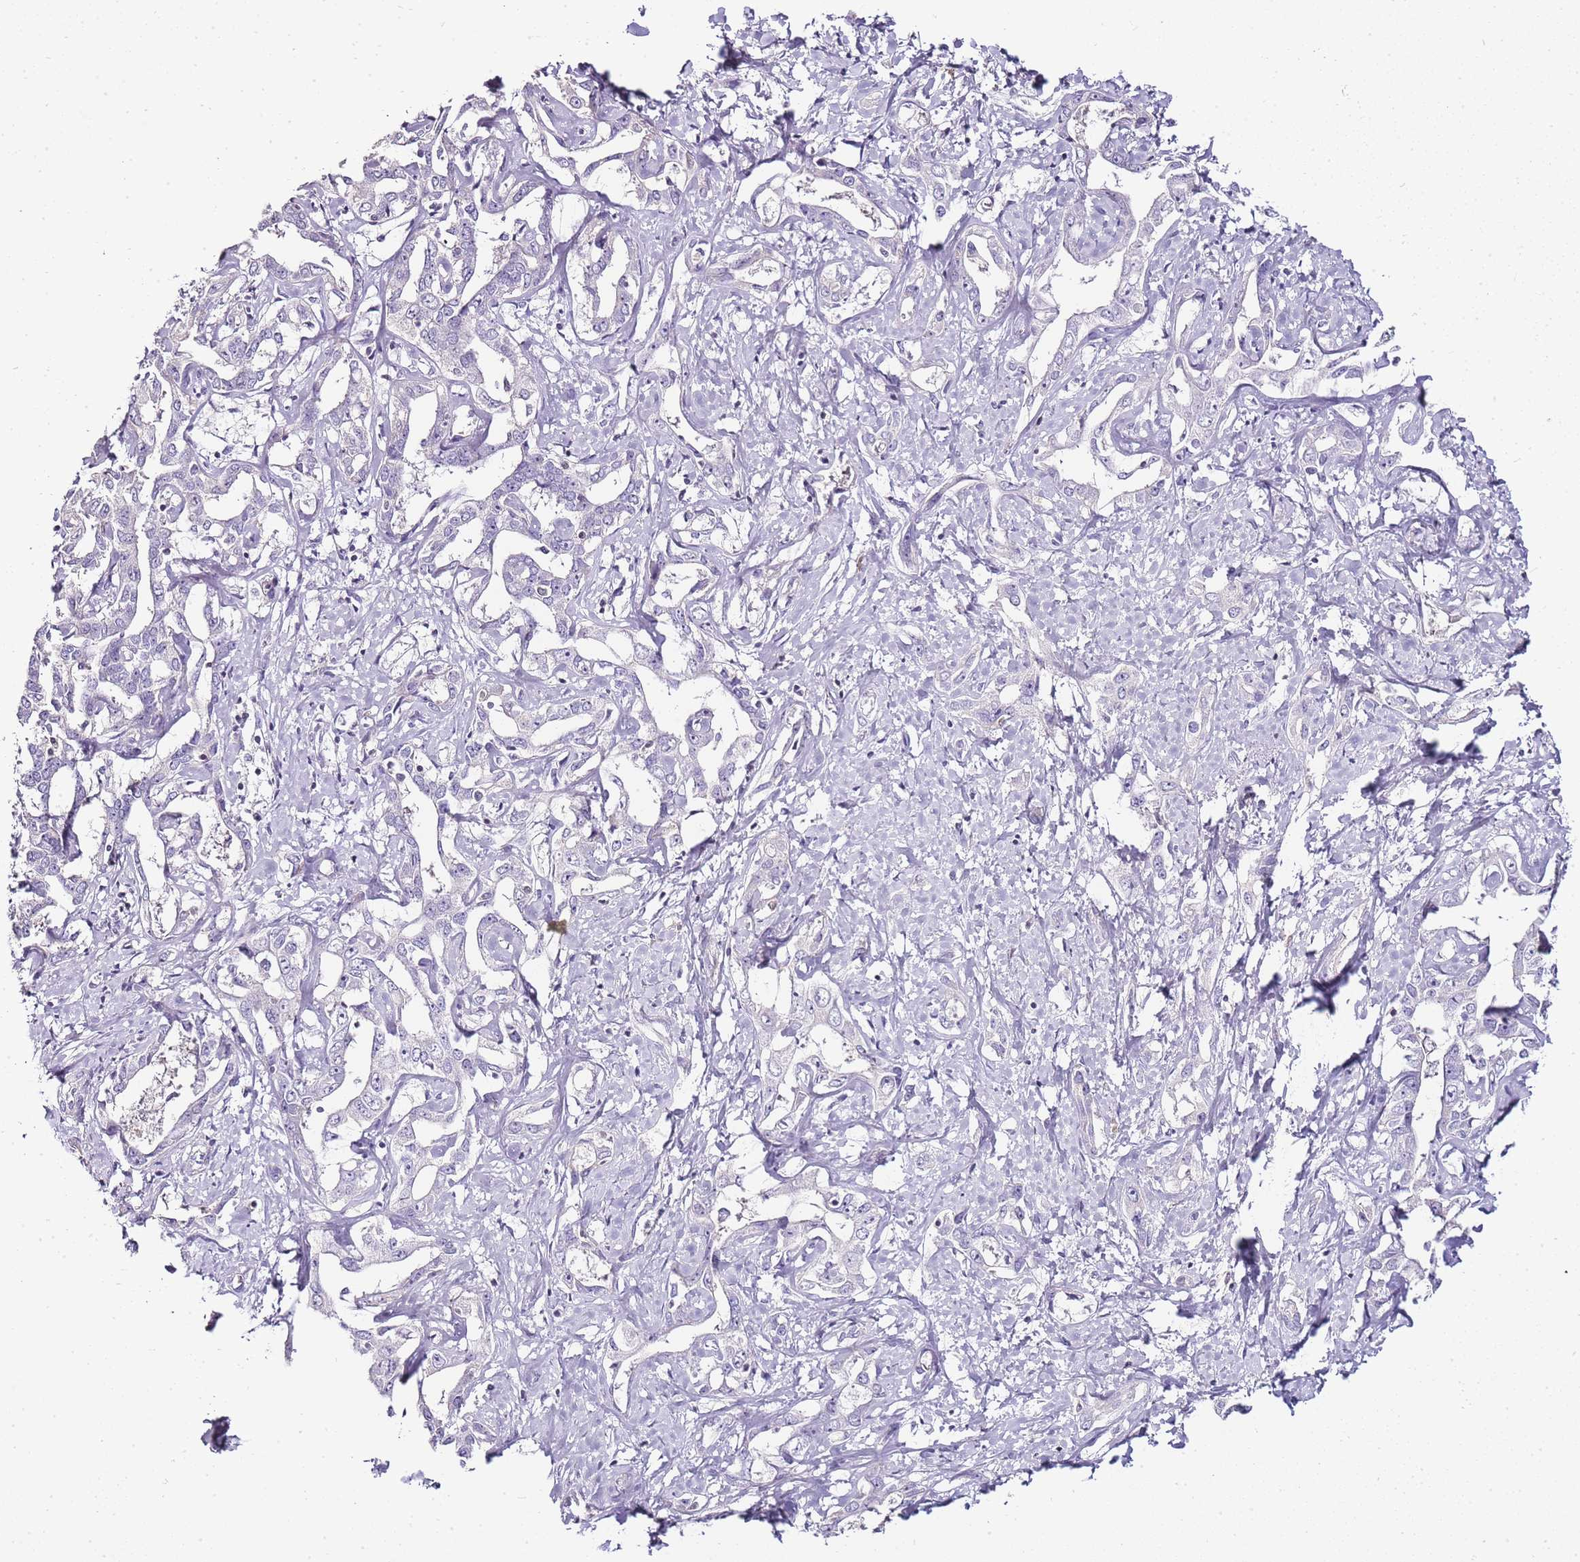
{"staining": {"intensity": "negative", "quantity": "none", "location": "none"}, "tissue": "liver cancer", "cell_type": "Tumor cells", "image_type": "cancer", "snomed": [{"axis": "morphology", "description": "Cholangiocarcinoma"}, {"axis": "topography", "description": "Liver"}], "caption": "IHC histopathology image of neoplastic tissue: liver cancer stained with DAB (3,3'-diaminobenzidine) exhibits no significant protein staining in tumor cells.", "gene": "ZBP1", "patient": {"sex": "male", "age": 59}}